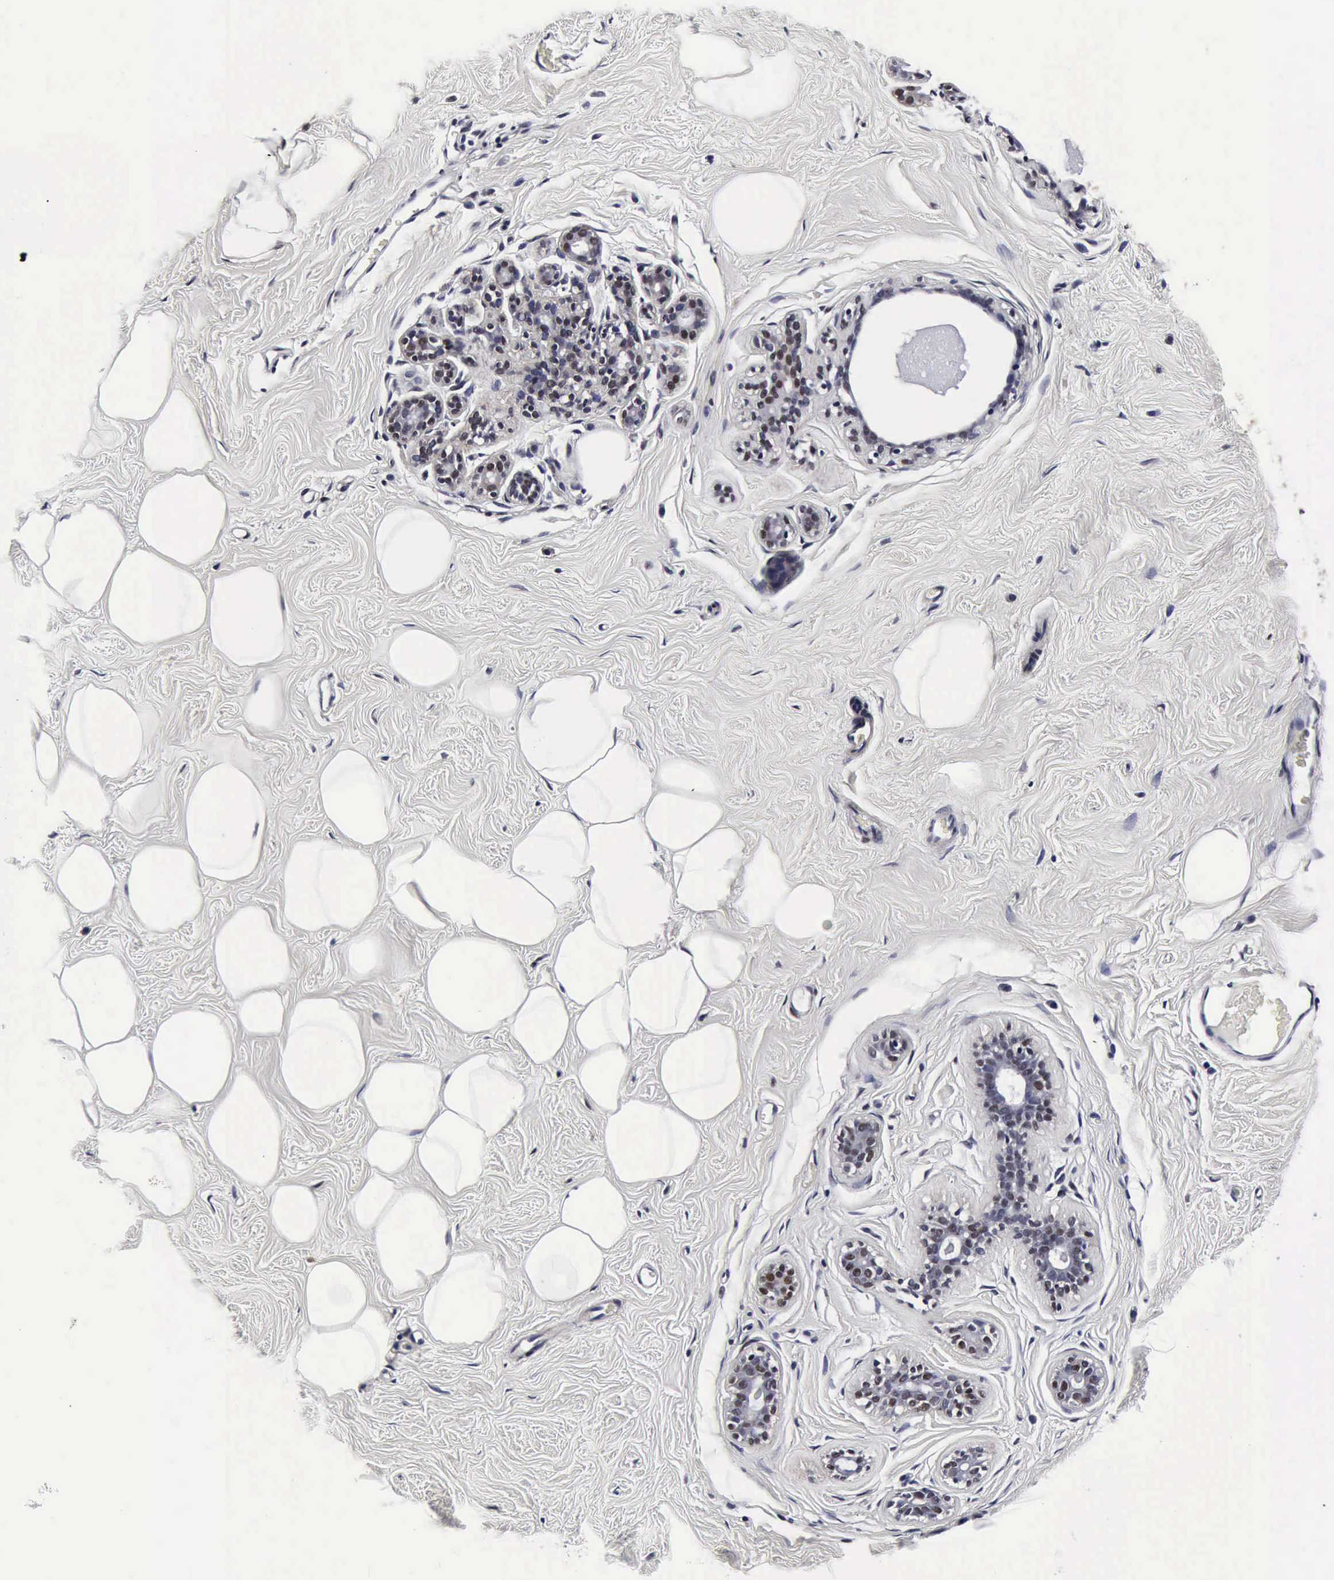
{"staining": {"intensity": "negative", "quantity": "none", "location": "none"}, "tissue": "breast", "cell_type": "Adipocytes", "image_type": "normal", "snomed": [{"axis": "morphology", "description": "Normal tissue, NOS"}, {"axis": "morphology", "description": "Fibrosis, NOS"}, {"axis": "topography", "description": "Breast"}], "caption": "This is an IHC histopathology image of benign breast. There is no expression in adipocytes.", "gene": "UBC", "patient": {"sex": "female", "age": 39}}